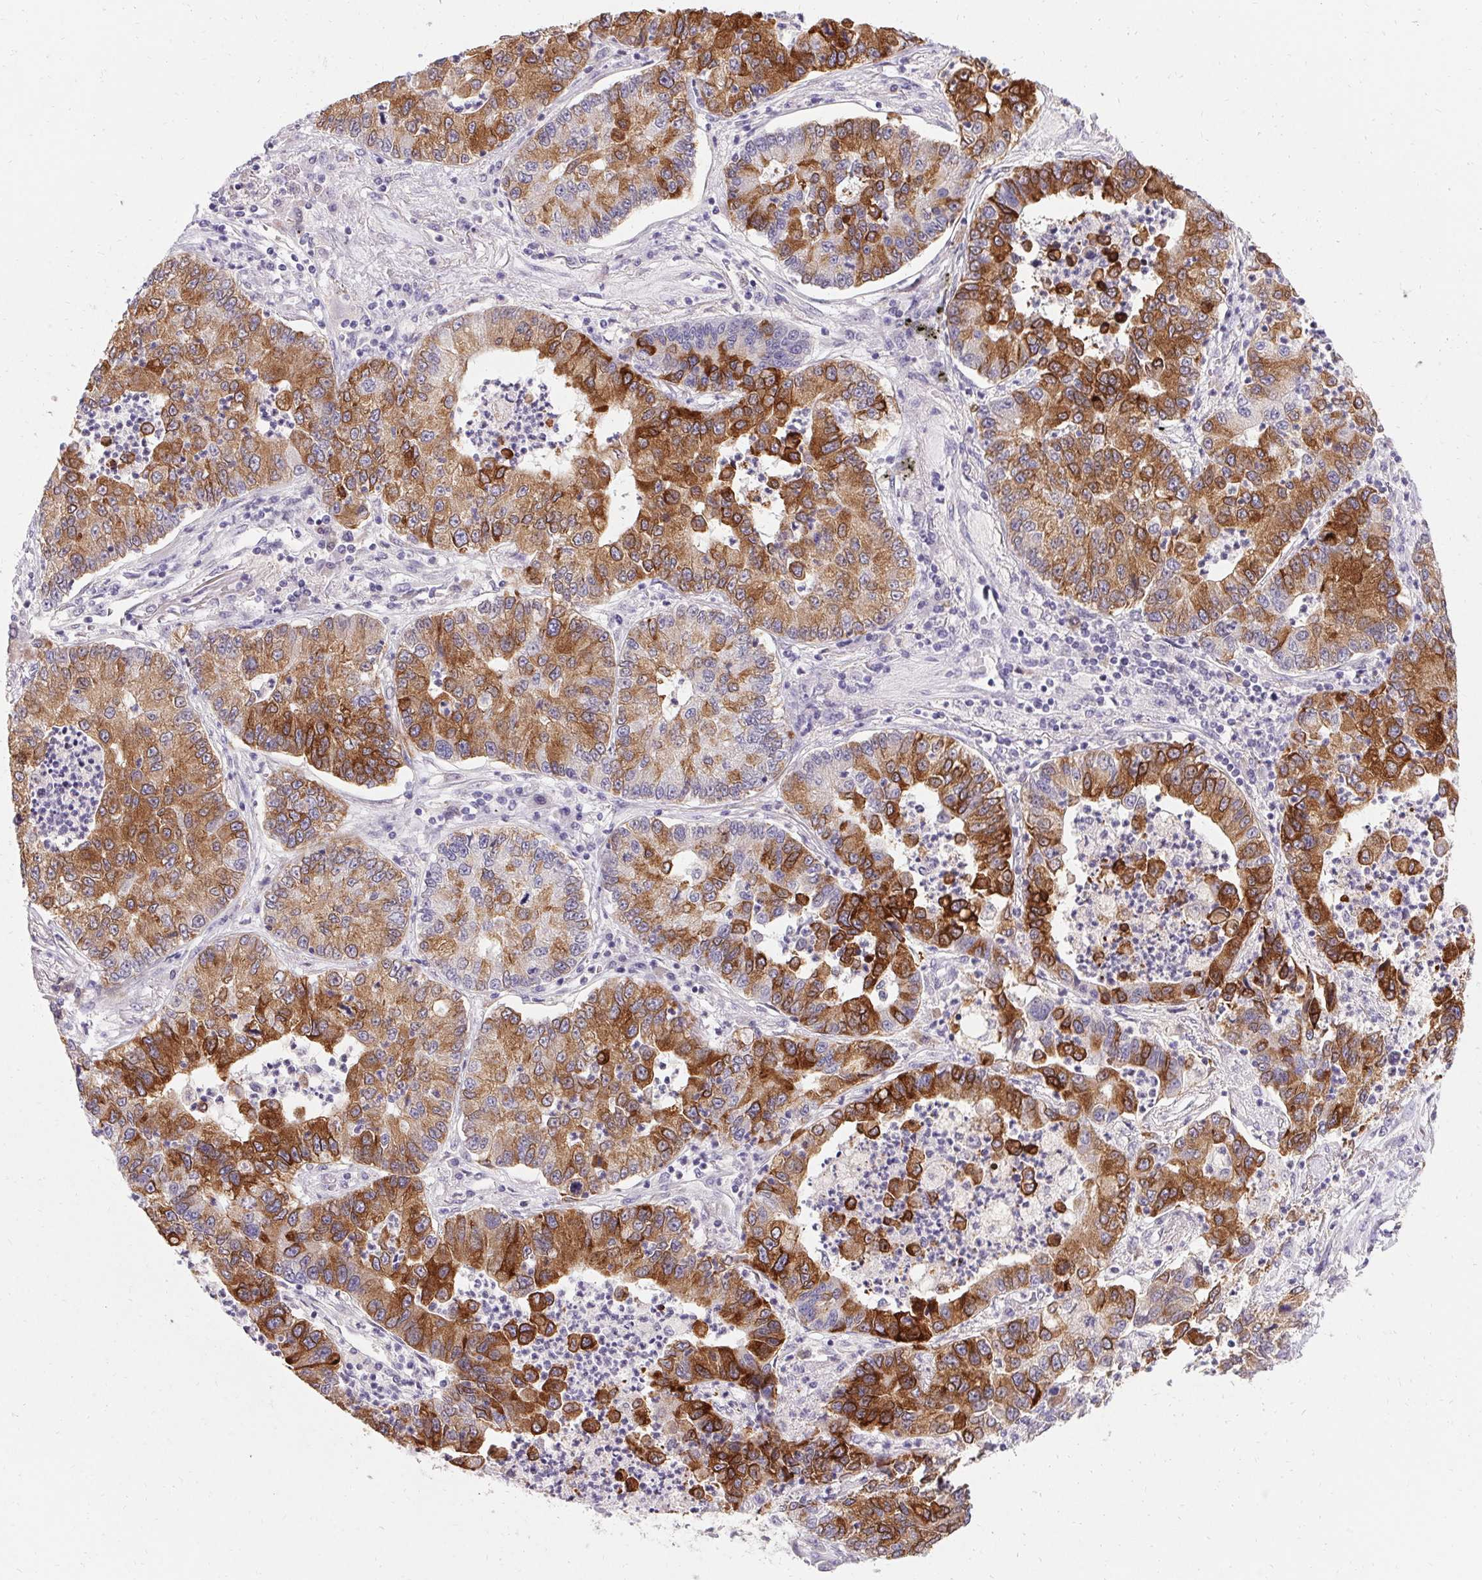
{"staining": {"intensity": "strong", "quantity": "25%-75%", "location": "cytoplasmic/membranous"}, "tissue": "lung cancer", "cell_type": "Tumor cells", "image_type": "cancer", "snomed": [{"axis": "morphology", "description": "Adenocarcinoma, NOS"}, {"axis": "topography", "description": "Lung"}], "caption": "A high amount of strong cytoplasmic/membranous positivity is appreciated in about 25%-75% of tumor cells in lung cancer tissue. (brown staining indicates protein expression, while blue staining denotes nuclei).", "gene": "HSD17B3", "patient": {"sex": "female", "age": 57}}